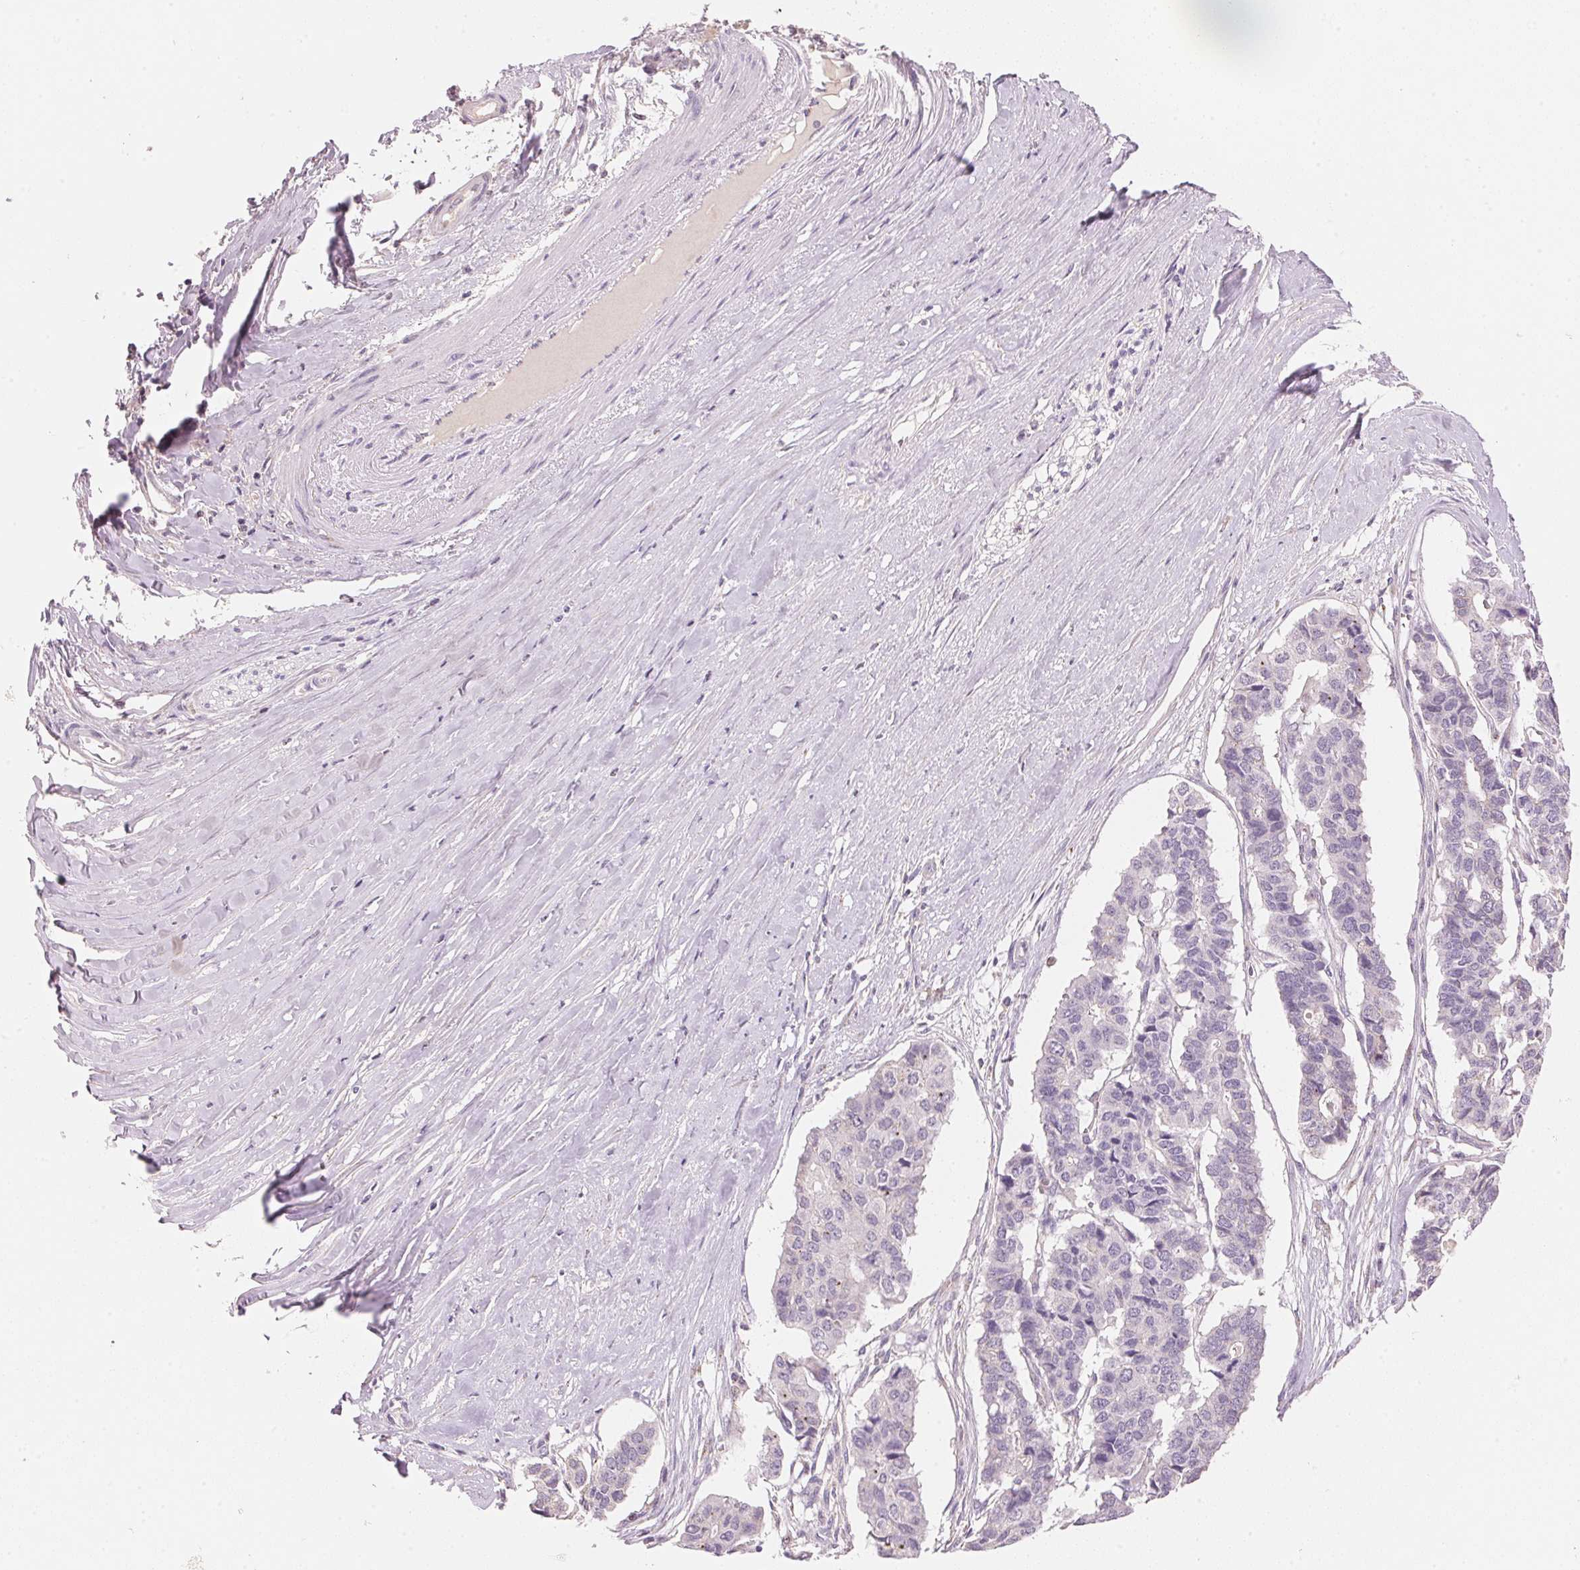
{"staining": {"intensity": "negative", "quantity": "none", "location": "none"}, "tissue": "pancreatic cancer", "cell_type": "Tumor cells", "image_type": "cancer", "snomed": [{"axis": "morphology", "description": "Adenocarcinoma, NOS"}, {"axis": "topography", "description": "Pancreas"}], "caption": "Tumor cells show no significant positivity in adenocarcinoma (pancreatic).", "gene": "HOXB13", "patient": {"sex": "male", "age": 50}}